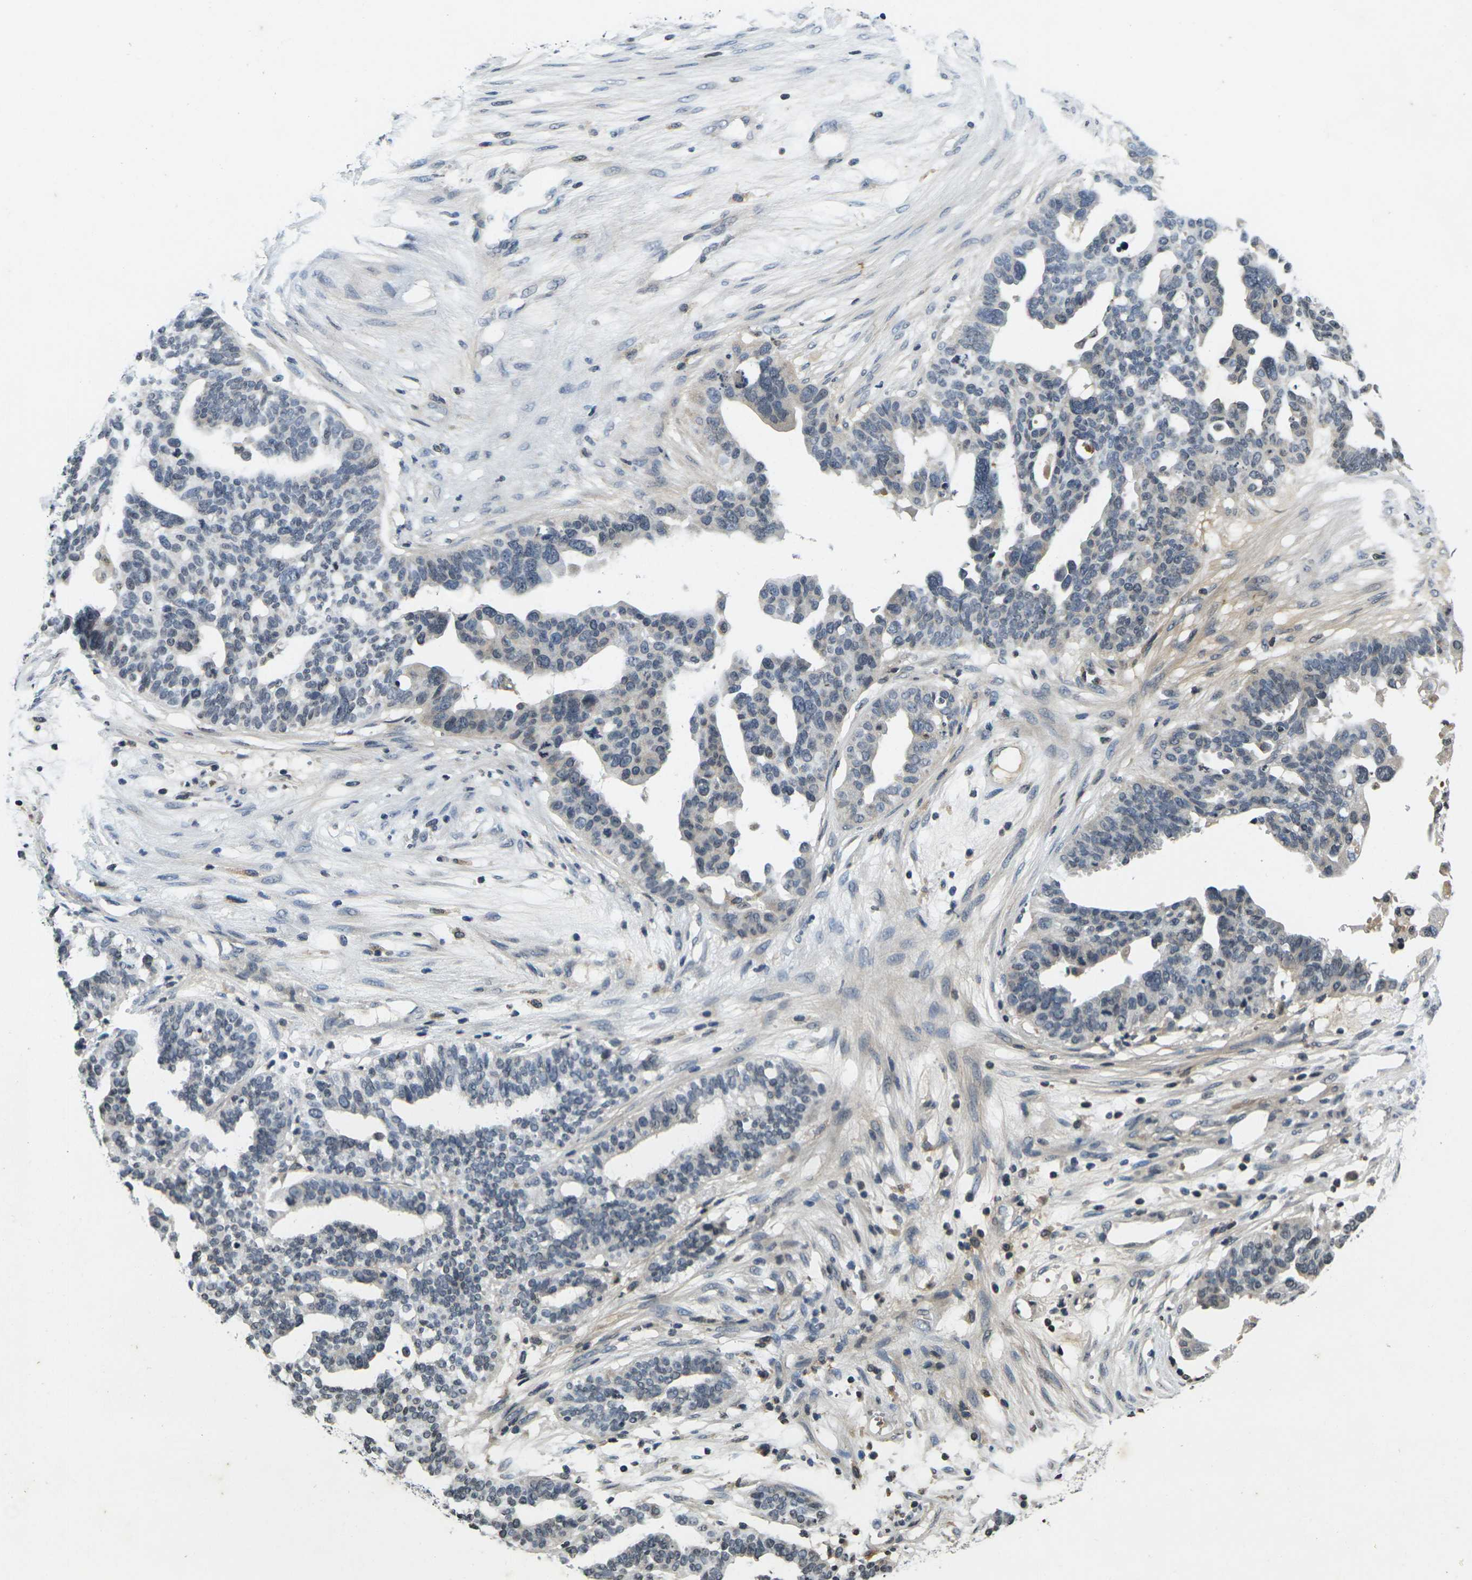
{"staining": {"intensity": "negative", "quantity": "none", "location": "none"}, "tissue": "ovarian cancer", "cell_type": "Tumor cells", "image_type": "cancer", "snomed": [{"axis": "morphology", "description": "Cystadenocarcinoma, serous, NOS"}, {"axis": "topography", "description": "Ovary"}], "caption": "IHC image of neoplastic tissue: ovarian cancer stained with DAB displays no significant protein expression in tumor cells. (DAB (3,3'-diaminobenzidine) immunohistochemistry visualized using brightfield microscopy, high magnification).", "gene": "C1QC", "patient": {"sex": "female", "age": 59}}